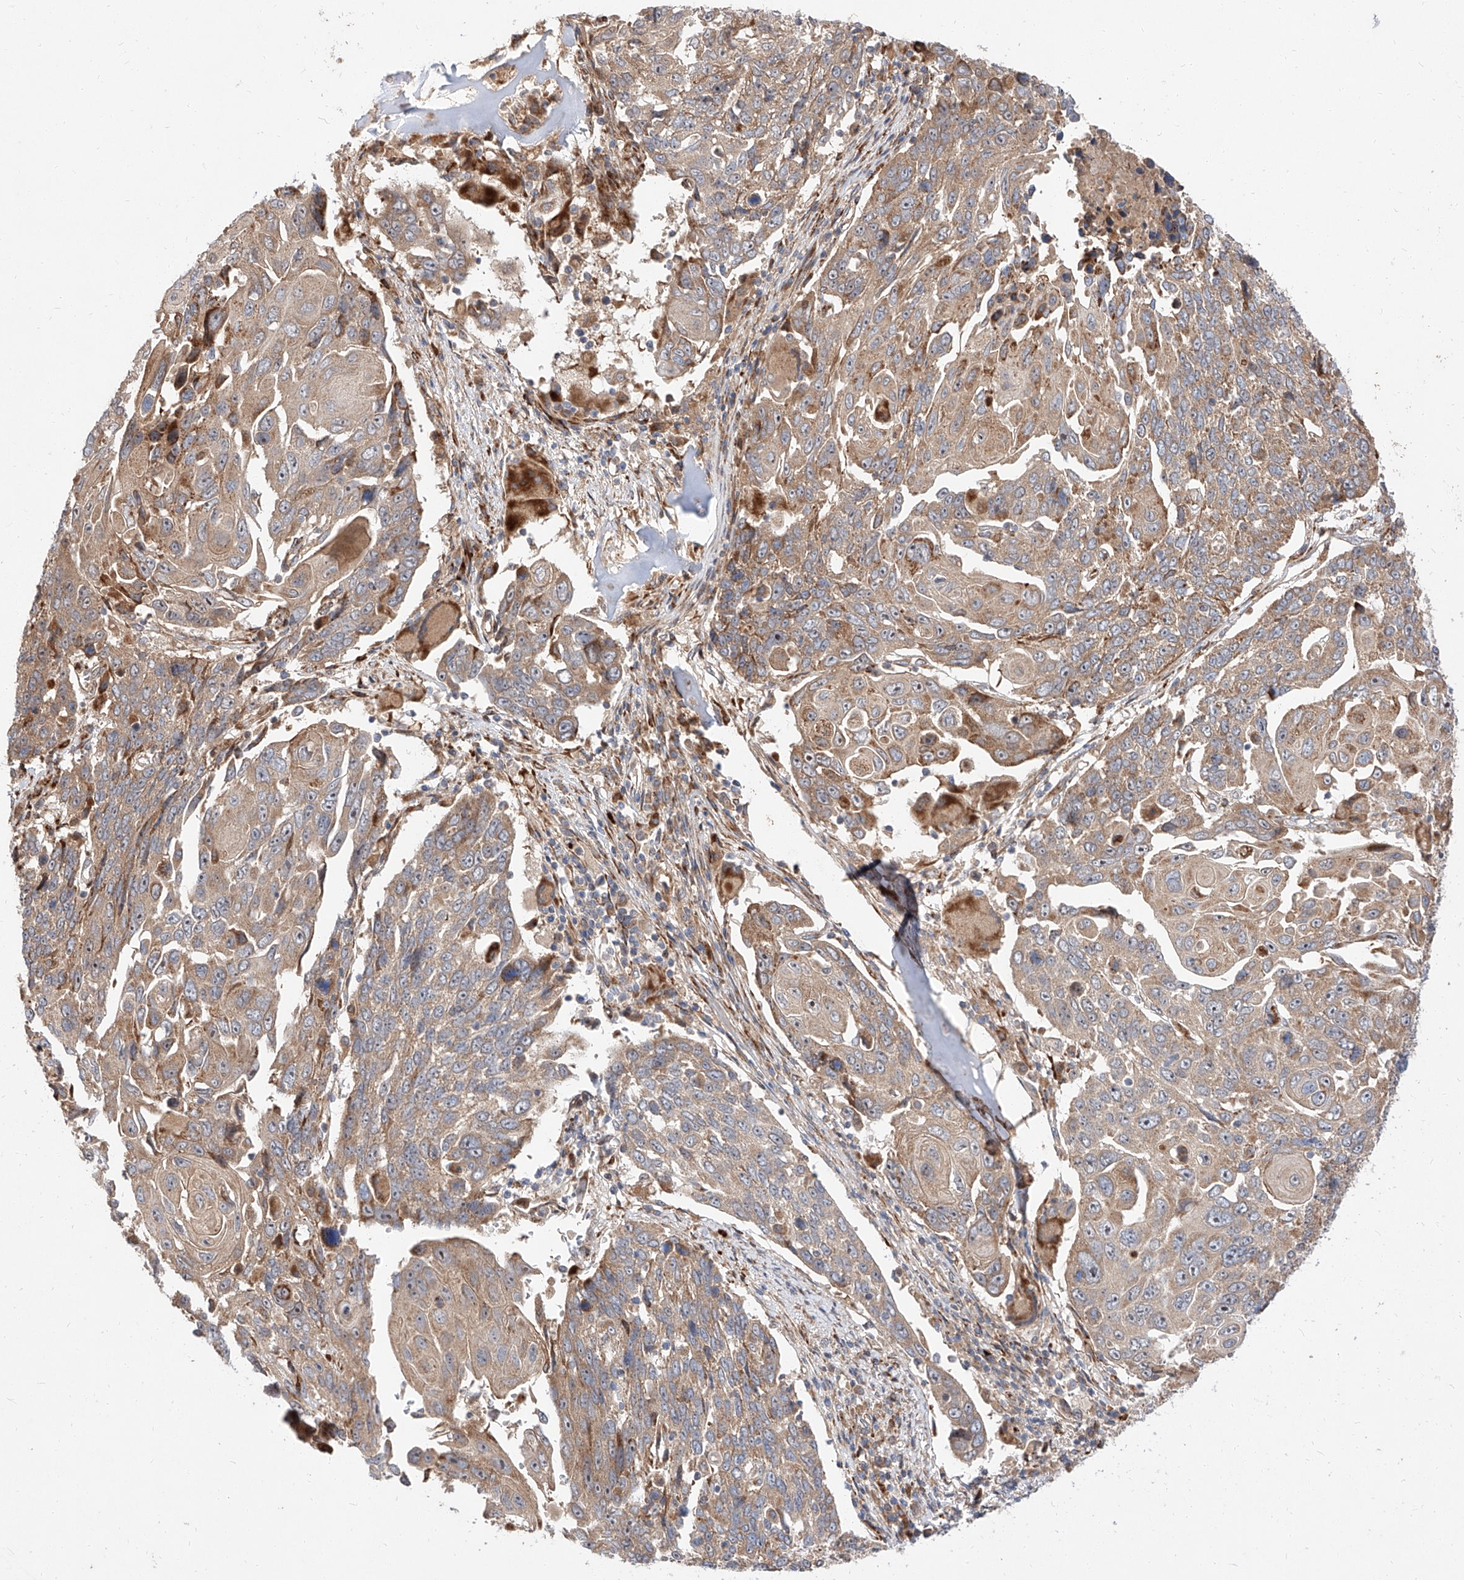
{"staining": {"intensity": "weak", "quantity": "25%-75%", "location": "cytoplasmic/membranous"}, "tissue": "lung cancer", "cell_type": "Tumor cells", "image_type": "cancer", "snomed": [{"axis": "morphology", "description": "Squamous cell carcinoma, NOS"}, {"axis": "topography", "description": "Lung"}], "caption": "A micrograph of human lung cancer stained for a protein exhibits weak cytoplasmic/membranous brown staining in tumor cells. (Stains: DAB (3,3'-diaminobenzidine) in brown, nuclei in blue, Microscopy: brightfield microscopy at high magnification).", "gene": "DIRAS3", "patient": {"sex": "male", "age": 66}}